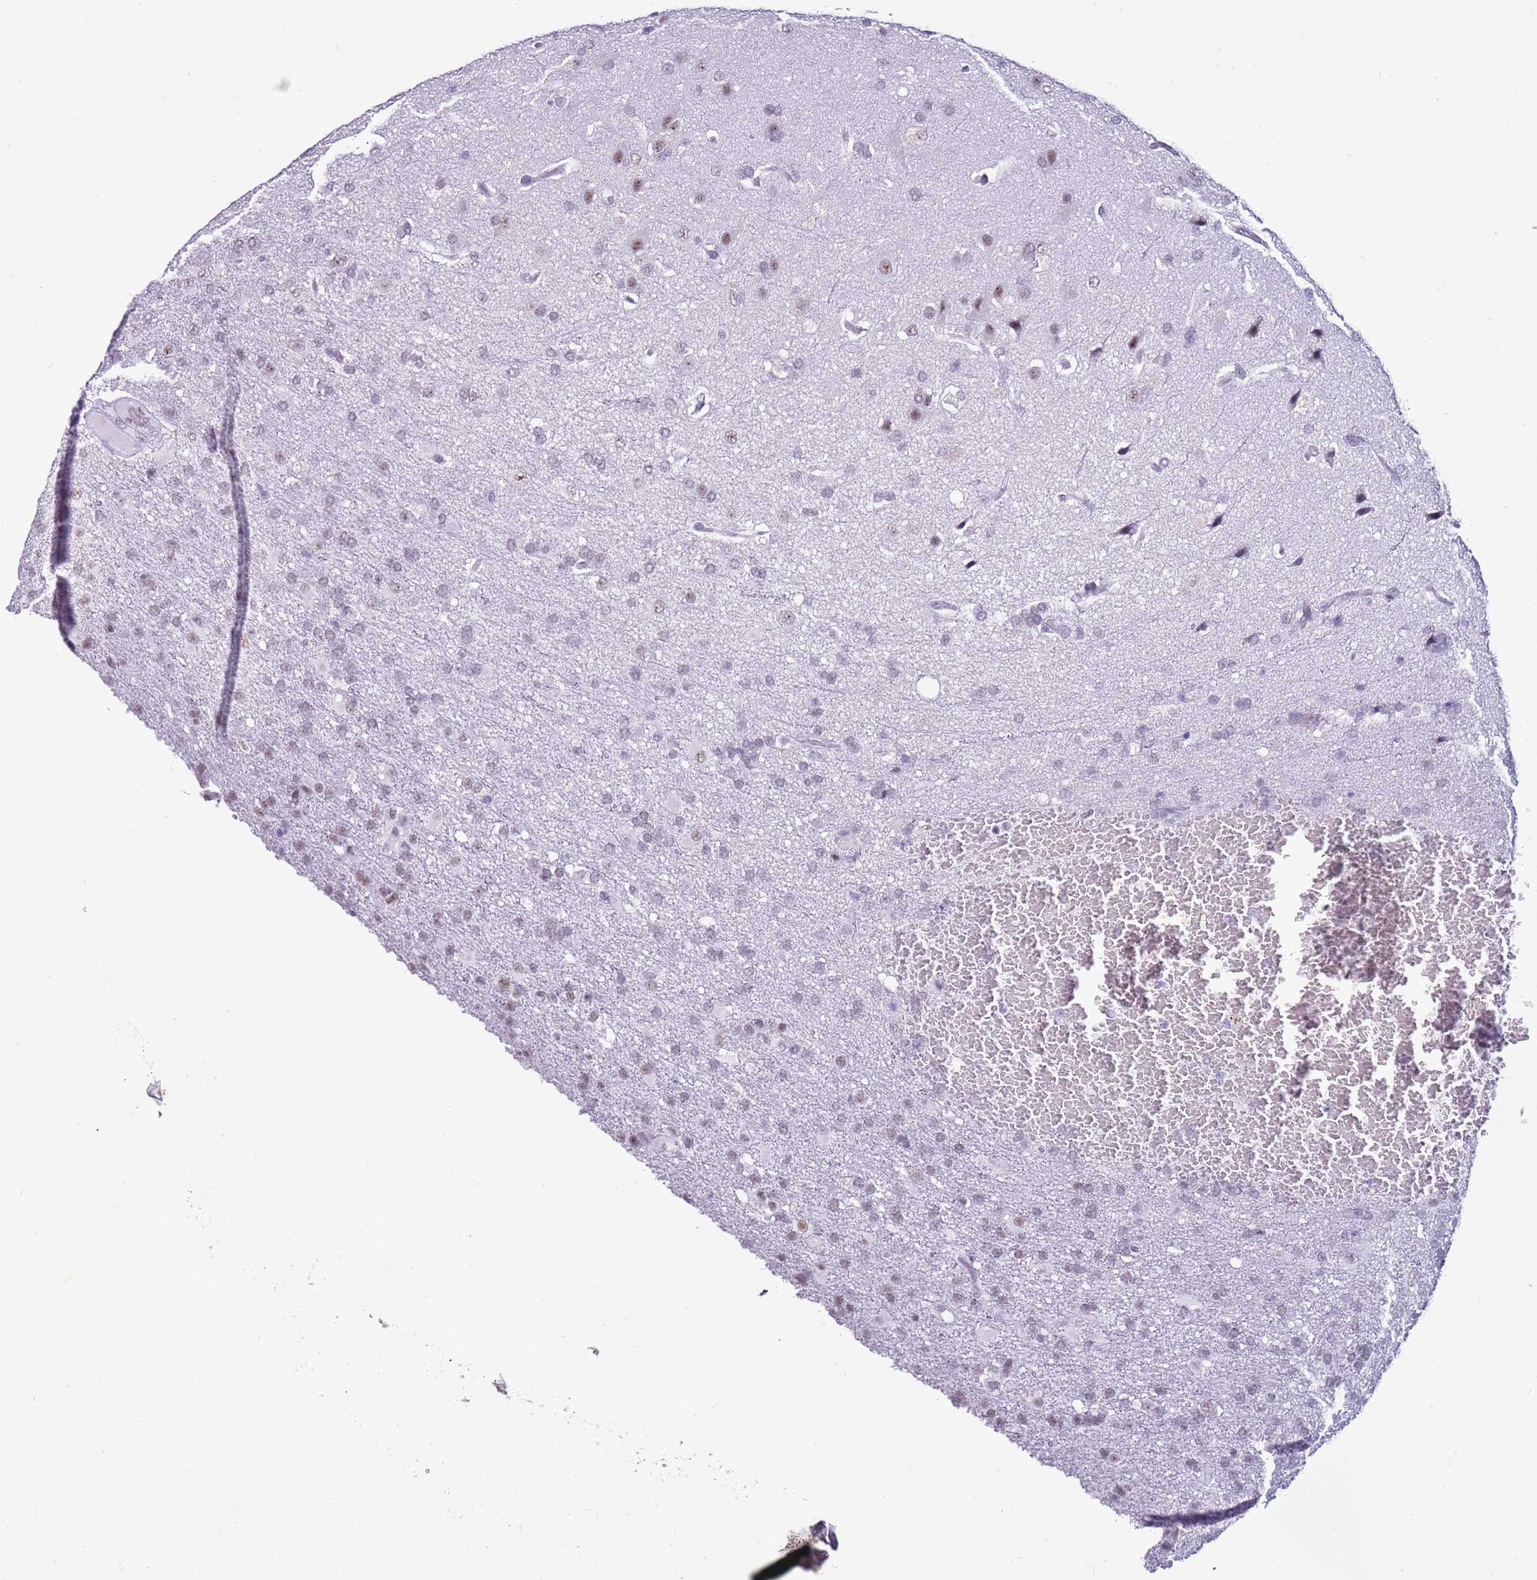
{"staining": {"intensity": "weak", "quantity": "<25%", "location": "nuclear"}, "tissue": "glioma", "cell_type": "Tumor cells", "image_type": "cancer", "snomed": [{"axis": "morphology", "description": "Glioma, malignant, High grade"}, {"axis": "topography", "description": "Brain"}], "caption": "The immunohistochemistry micrograph has no significant staining in tumor cells of high-grade glioma (malignant) tissue. The staining is performed using DAB brown chromogen with nuclei counter-stained in using hematoxylin.", "gene": "DHX15", "patient": {"sex": "female", "age": 74}}